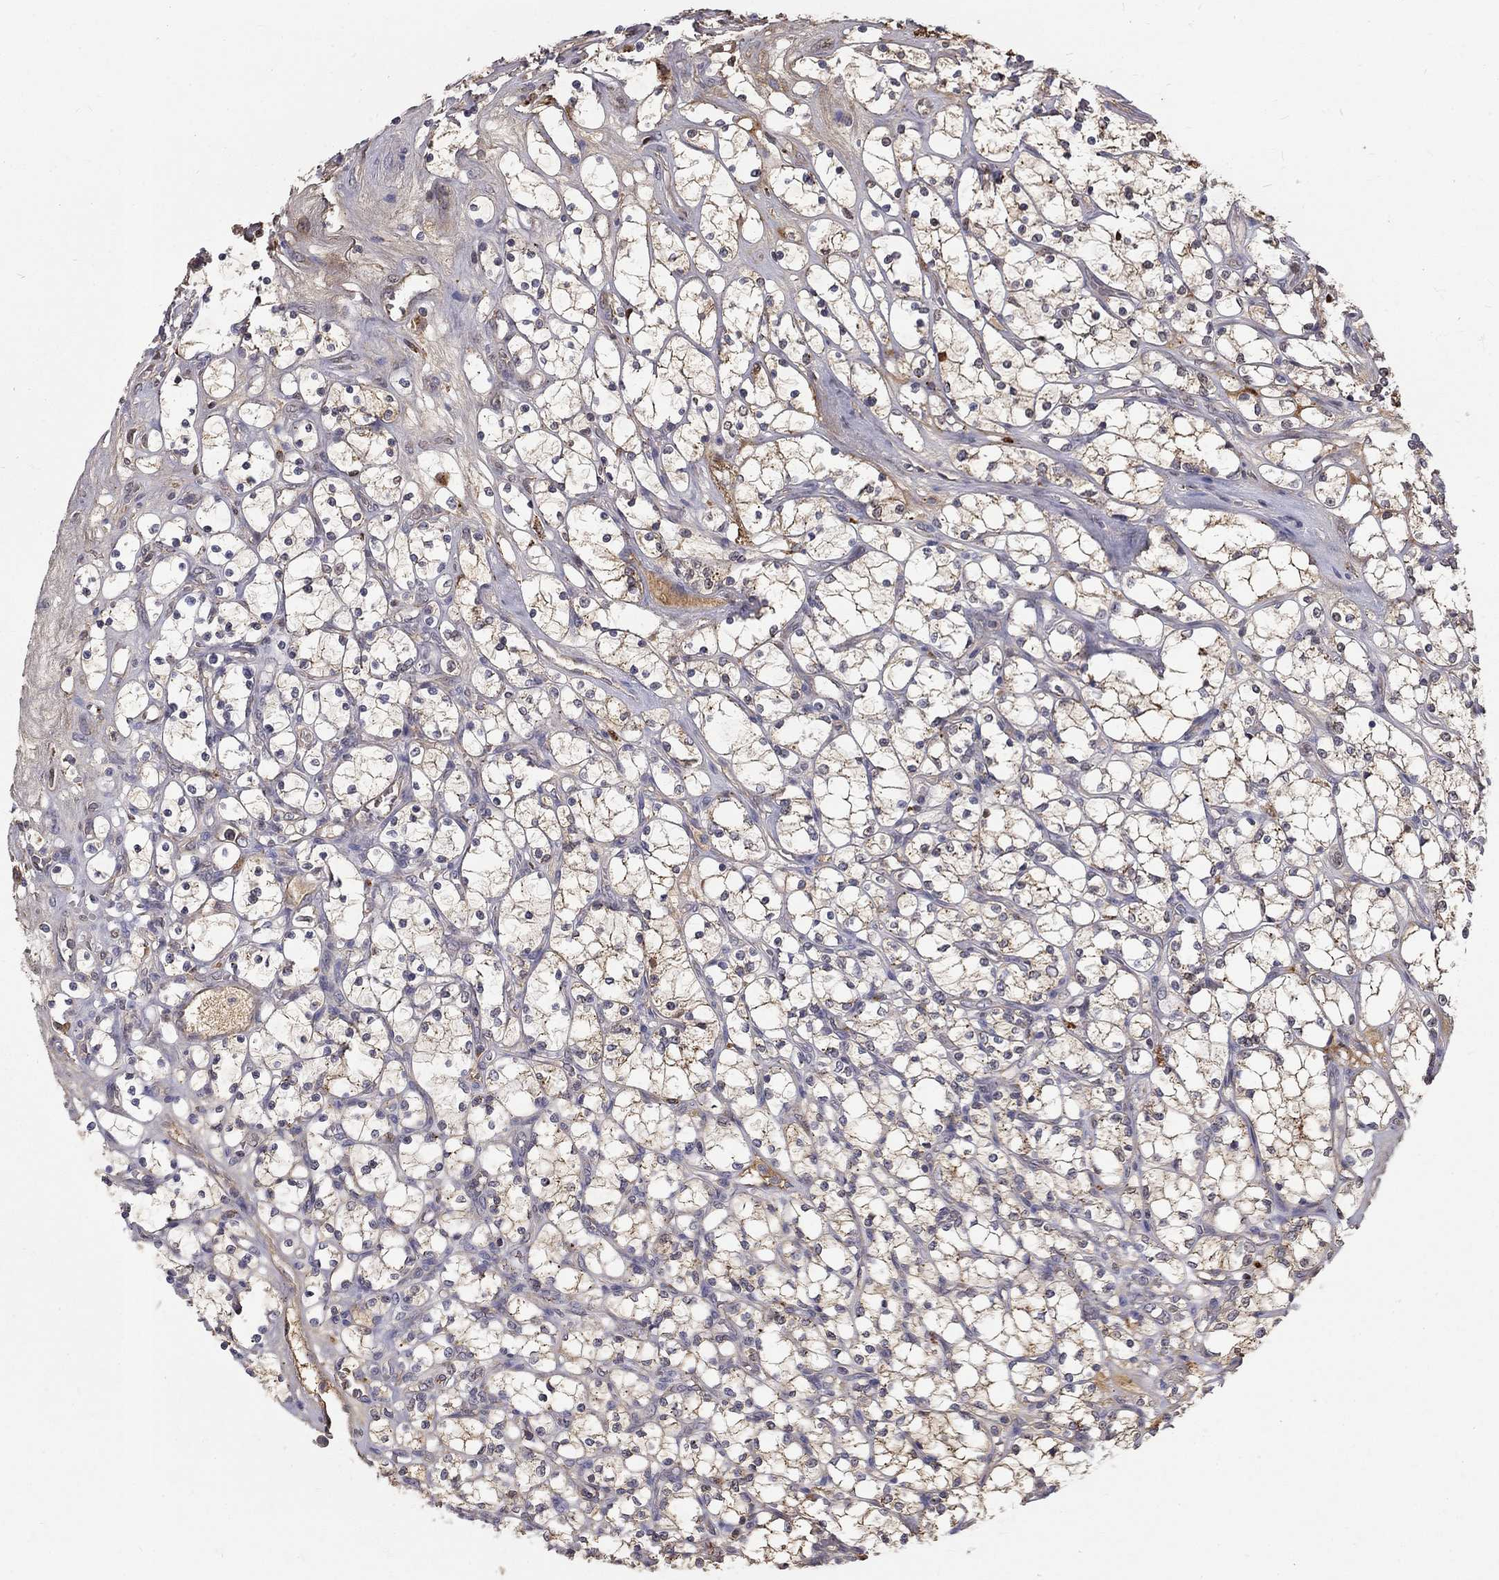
{"staining": {"intensity": "moderate", "quantity": "<25%", "location": "cytoplasmic/membranous"}, "tissue": "renal cancer", "cell_type": "Tumor cells", "image_type": "cancer", "snomed": [{"axis": "morphology", "description": "Adenocarcinoma, NOS"}, {"axis": "topography", "description": "Kidney"}], "caption": "Brown immunohistochemical staining in renal adenocarcinoma demonstrates moderate cytoplasmic/membranous expression in approximately <25% of tumor cells.", "gene": "EPDR1", "patient": {"sex": "female", "age": 69}}